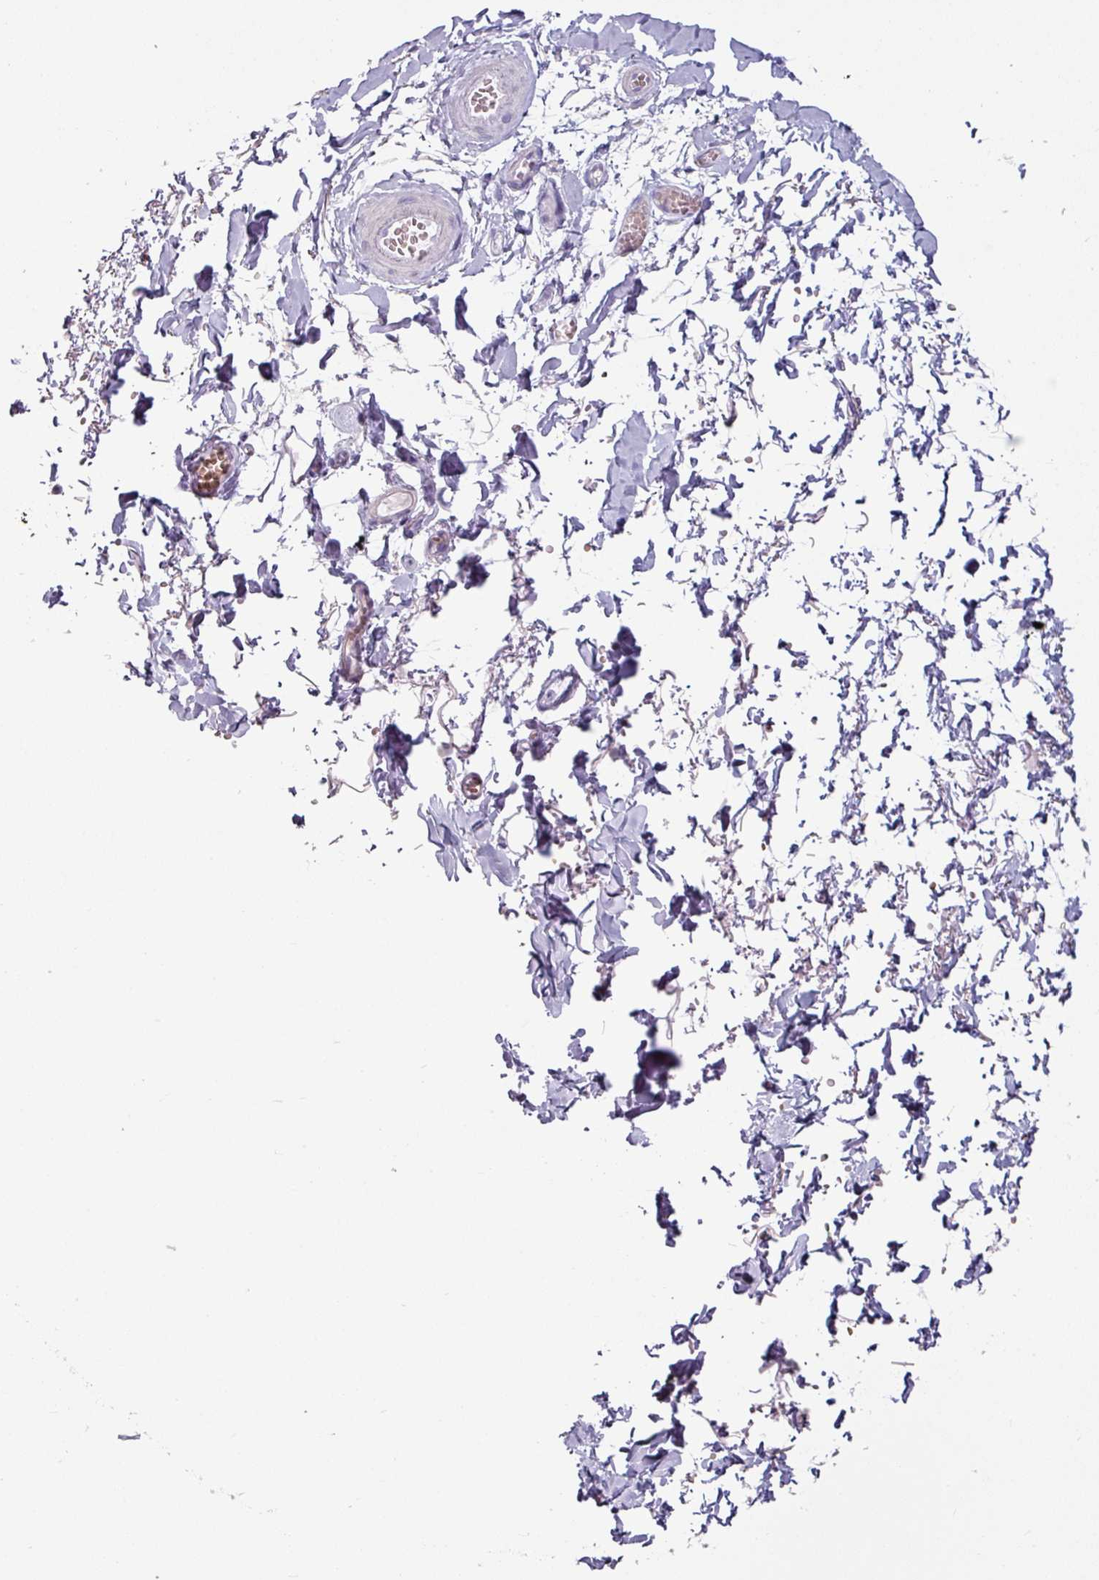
{"staining": {"intensity": "negative", "quantity": "none", "location": "none"}, "tissue": "adipose tissue", "cell_type": "Adipocytes", "image_type": "normal", "snomed": [{"axis": "morphology", "description": "Normal tissue, NOS"}, {"axis": "topography", "description": "Vulva"}, {"axis": "topography", "description": "Vagina"}, {"axis": "topography", "description": "Peripheral nerve tissue"}], "caption": "Immunohistochemistry of benign human adipose tissue reveals no positivity in adipocytes. (DAB immunohistochemistry (IHC), high magnification).", "gene": "CLCA1", "patient": {"sex": "female", "age": 66}}